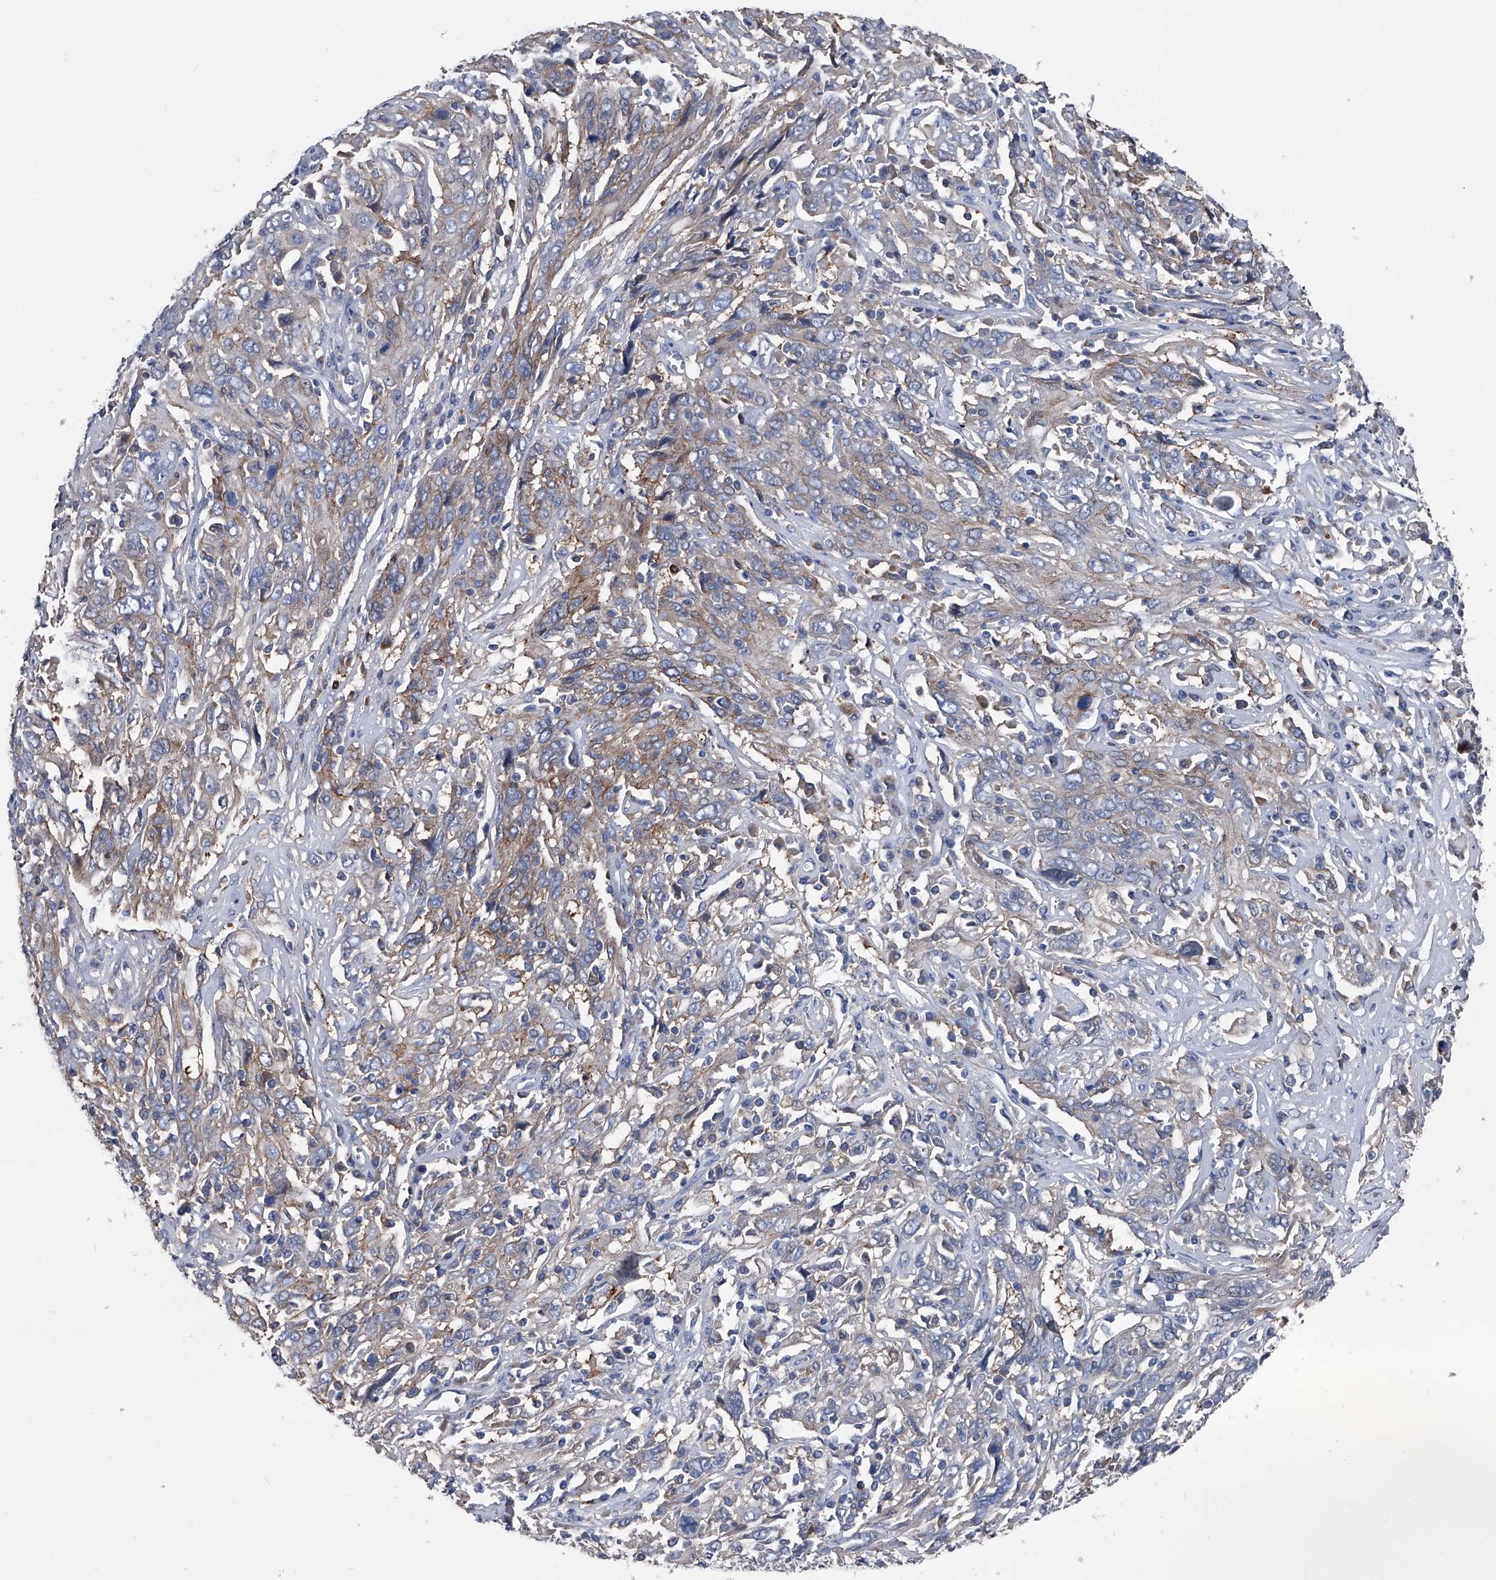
{"staining": {"intensity": "weak", "quantity": "<25%", "location": "cytoplasmic/membranous"}, "tissue": "cervical cancer", "cell_type": "Tumor cells", "image_type": "cancer", "snomed": [{"axis": "morphology", "description": "Squamous cell carcinoma, NOS"}, {"axis": "topography", "description": "Cervix"}], "caption": "A high-resolution histopathology image shows IHC staining of cervical squamous cell carcinoma, which reveals no significant positivity in tumor cells.", "gene": "KIF13A", "patient": {"sex": "female", "age": 46}}